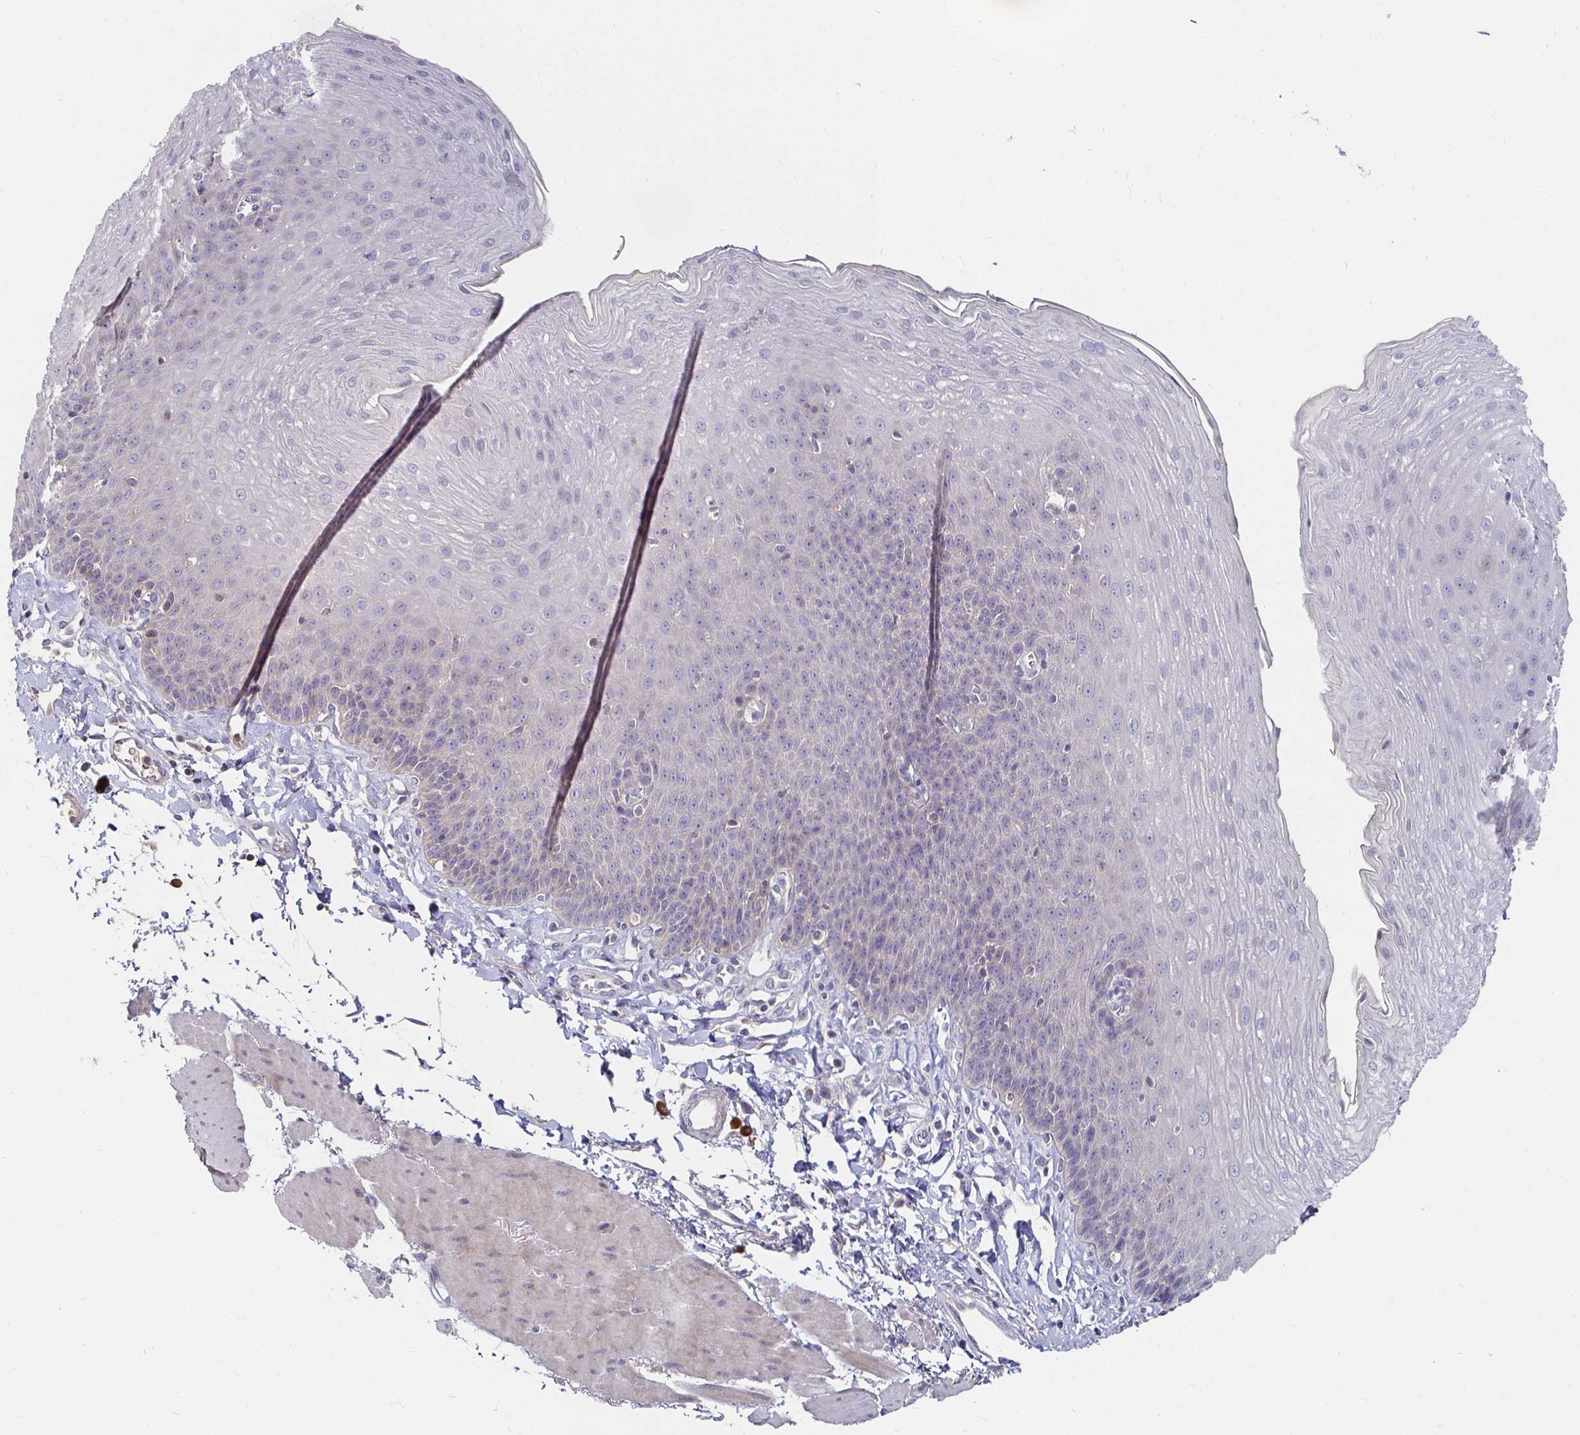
{"staining": {"intensity": "negative", "quantity": "none", "location": "none"}, "tissue": "esophagus", "cell_type": "Squamous epithelial cells", "image_type": "normal", "snomed": [{"axis": "morphology", "description": "Normal tissue, NOS"}, {"axis": "topography", "description": "Esophagus"}], "caption": "DAB (3,3'-diaminobenzidine) immunohistochemical staining of unremarkable esophagus shows no significant expression in squamous epithelial cells. (Brightfield microscopy of DAB (3,3'-diaminobenzidine) immunohistochemistry at high magnification).", "gene": "RNF144B", "patient": {"sex": "female", "age": 81}}